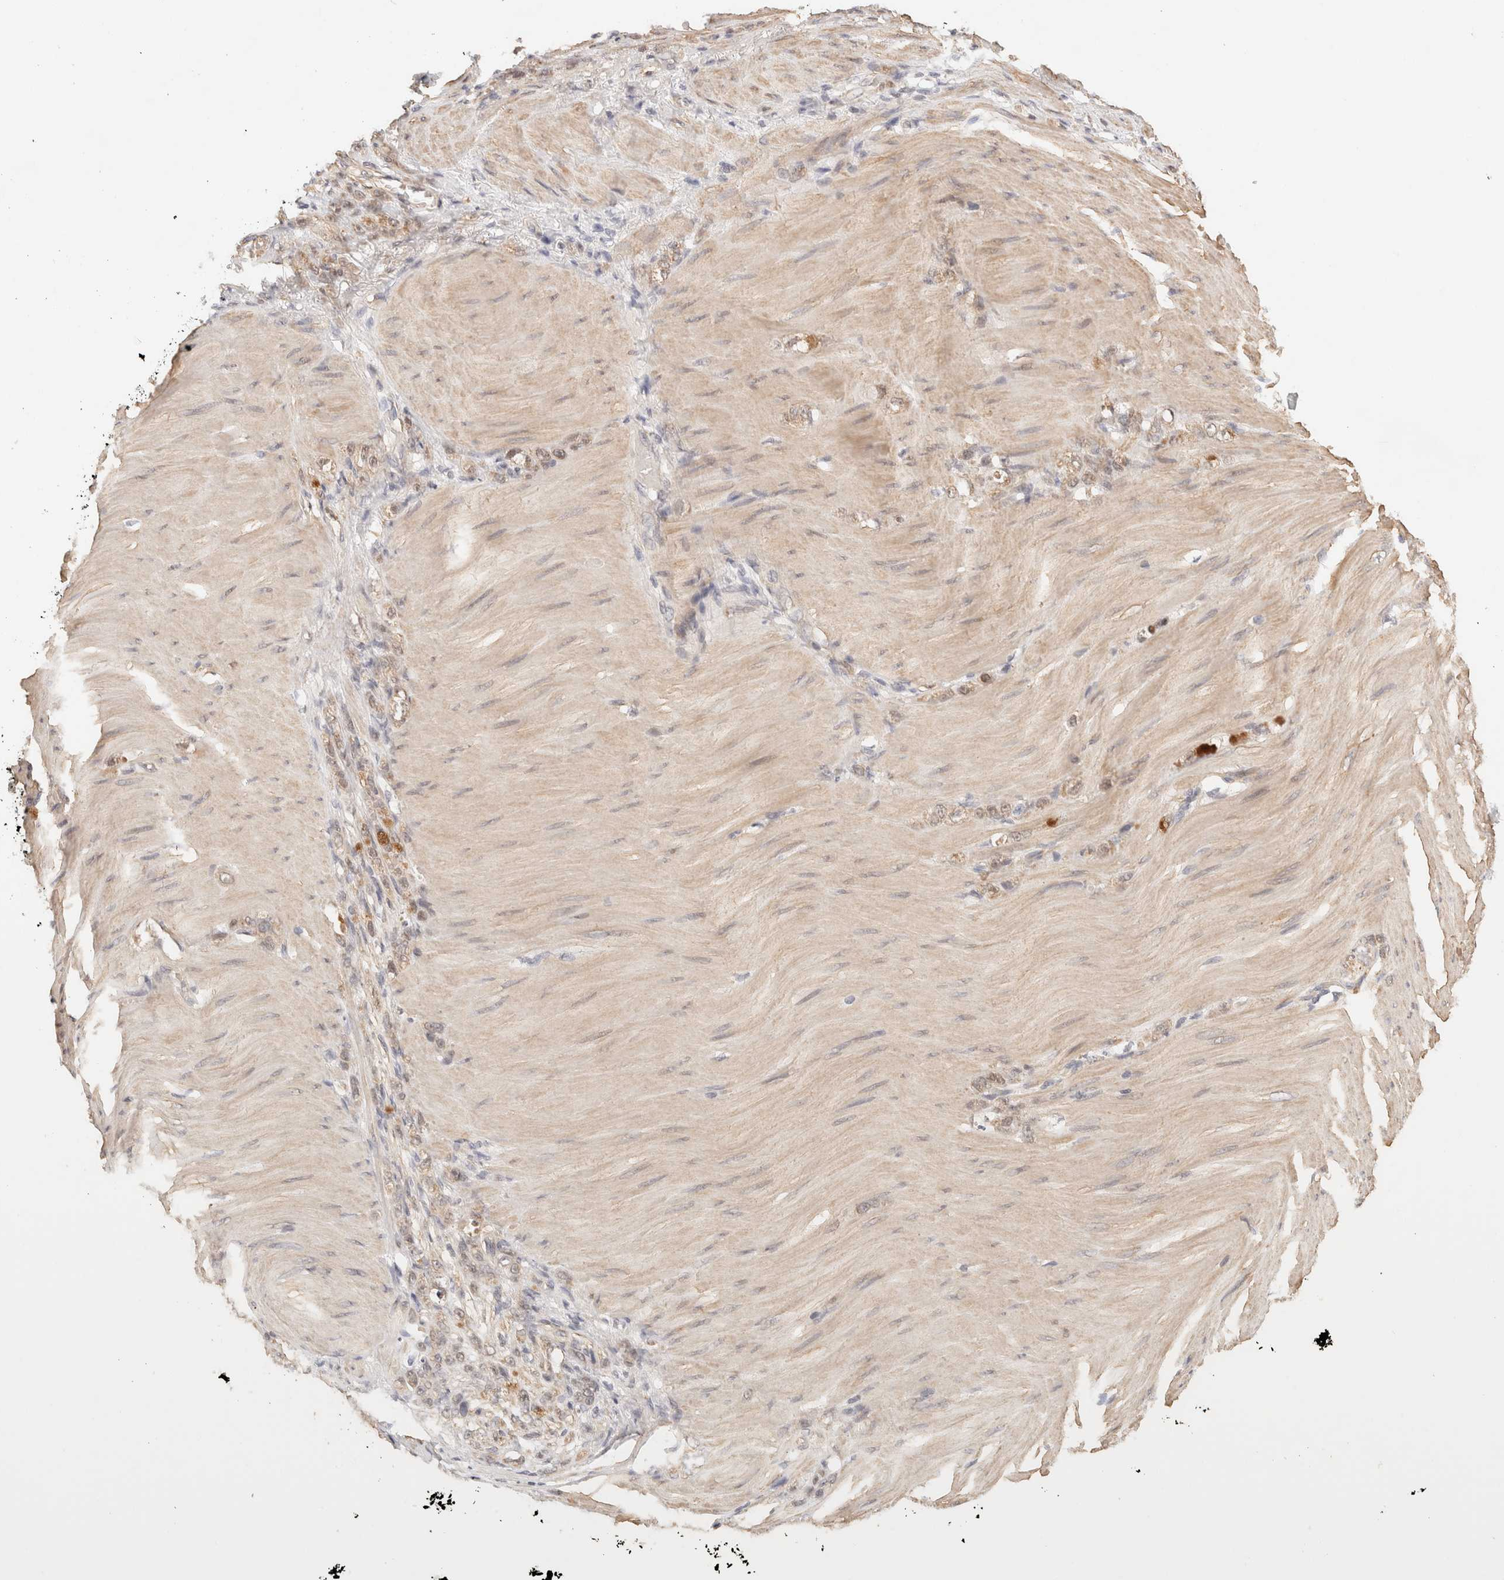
{"staining": {"intensity": "weak", "quantity": "25%-75%", "location": "nuclear"}, "tissue": "stomach cancer", "cell_type": "Tumor cells", "image_type": "cancer", "snomed": [{"axis": "morphology", "description": "Normal tissue, NOS"}, {"axis": "morphology", "description": "Adenocarcinoma, NOS"}, {"axis": "topography", "description": "Stomach"}], "caption": "A low amount of weak nuclear expression is present in about 25%-75% of tumor cells in adenocarcinoma (stomach) tissue. The staining was performed using DAB to visualize the protein expression in brown, while the nuclei were stained in blue with hematoxylin (Magnification: 20x).", "gene": "BRPF3", "patient": {"sex": "male", "age": 82}}